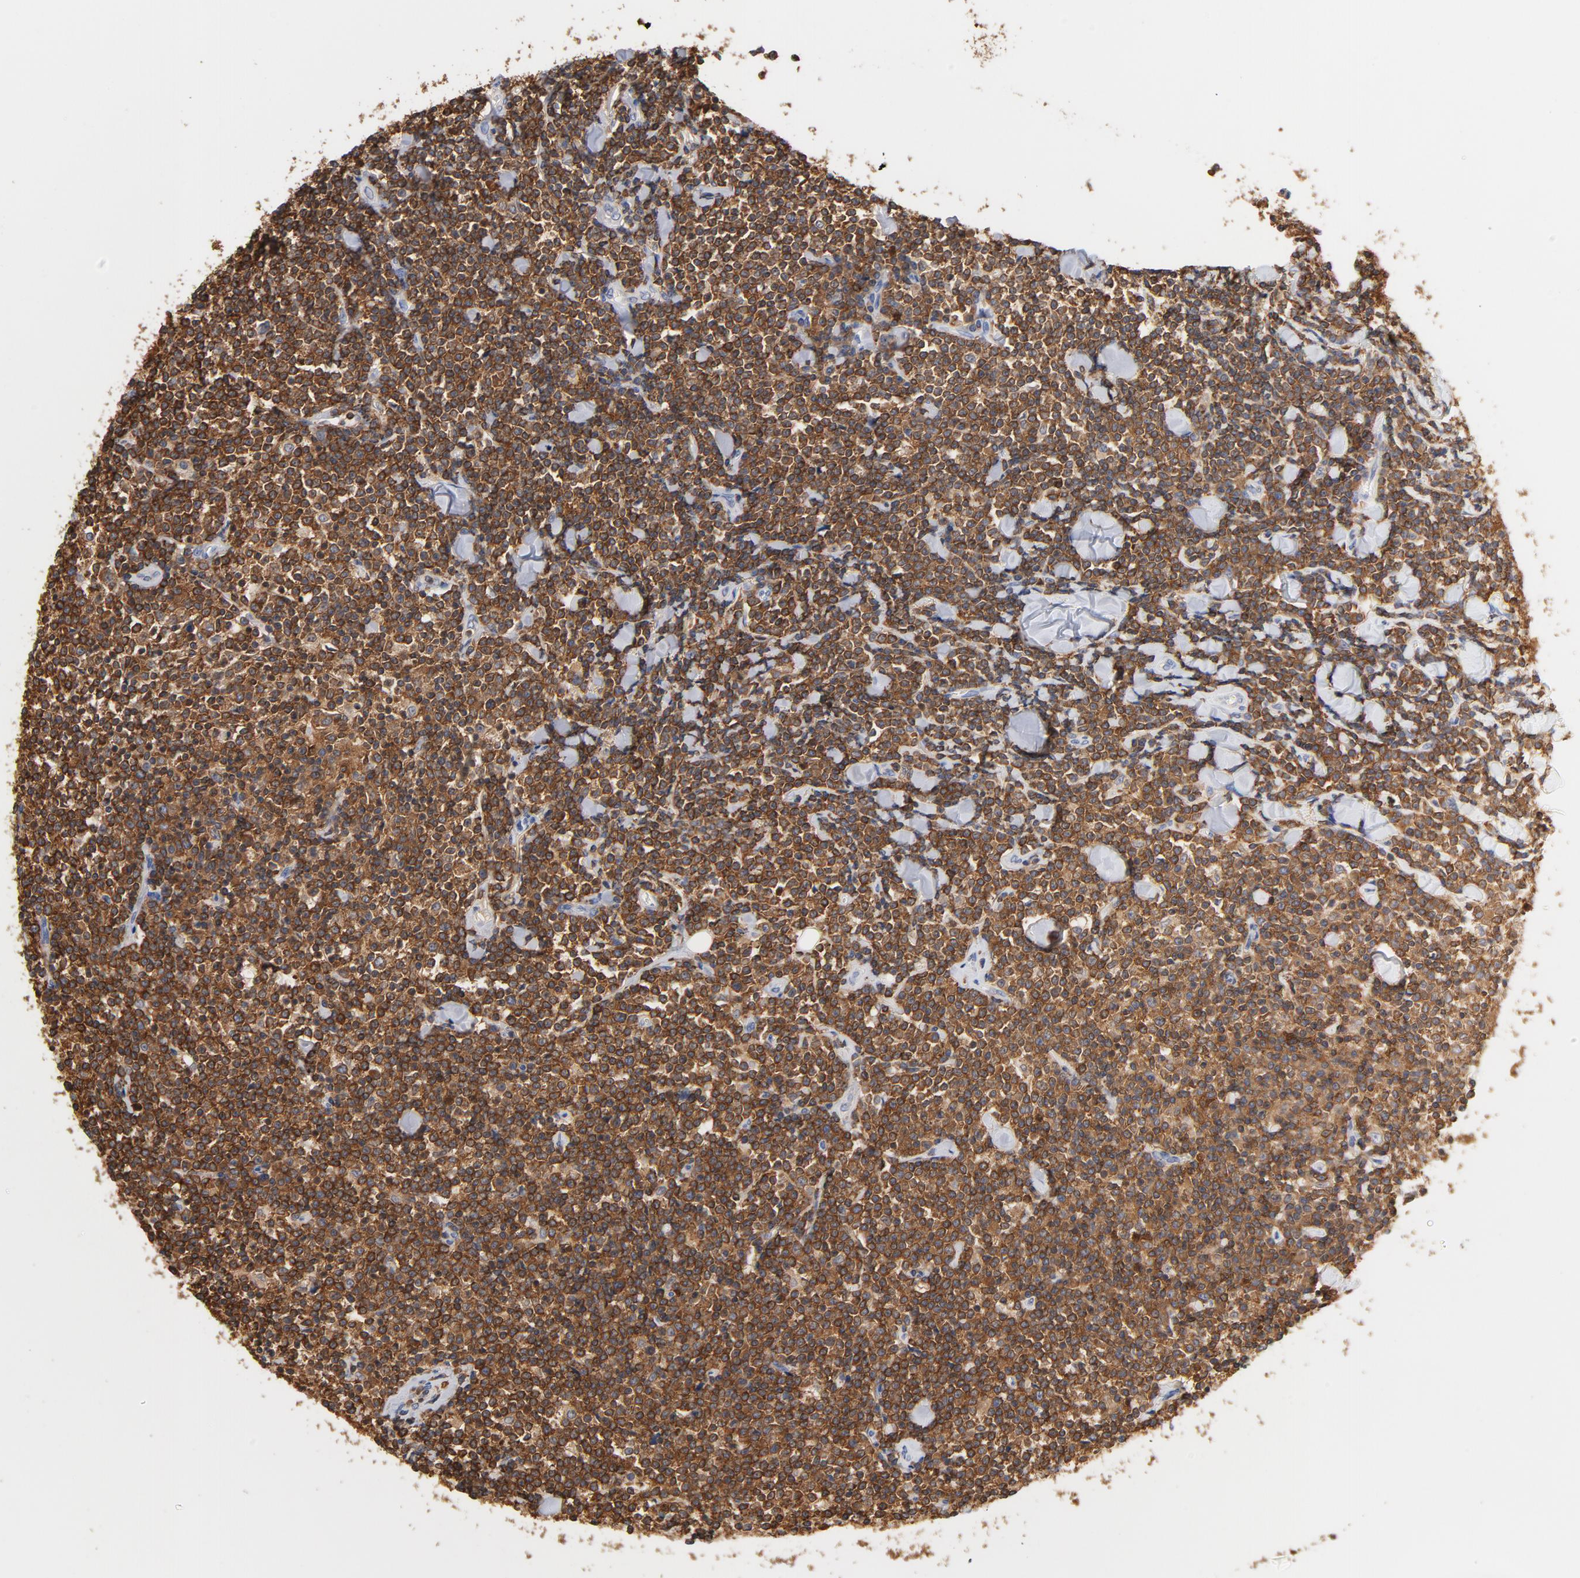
{"staining": {"intensity": "strong", "quantity": ">75%", "location": "cytoplasmic/membranous"}, "tissue": "lymphoma", "cell_type": "Tumor cells", "image_type": "cancer", "snomed": [{"axis": "morphology", "description": "Malignant lymphoma, non-Hodgkin's type, Low grade"}, {"axis": "topography", "description": "Soft tissue"}], "caption": "Low-grade malignant lymphoma, non-Hodgkin's type stained with a brown dye demonstrates strong cytoplasmic/membranous positive expression in approximately >75% of tumor cells.", "gene": "EZR", "patient": {"sex": "male", "age": 92}}